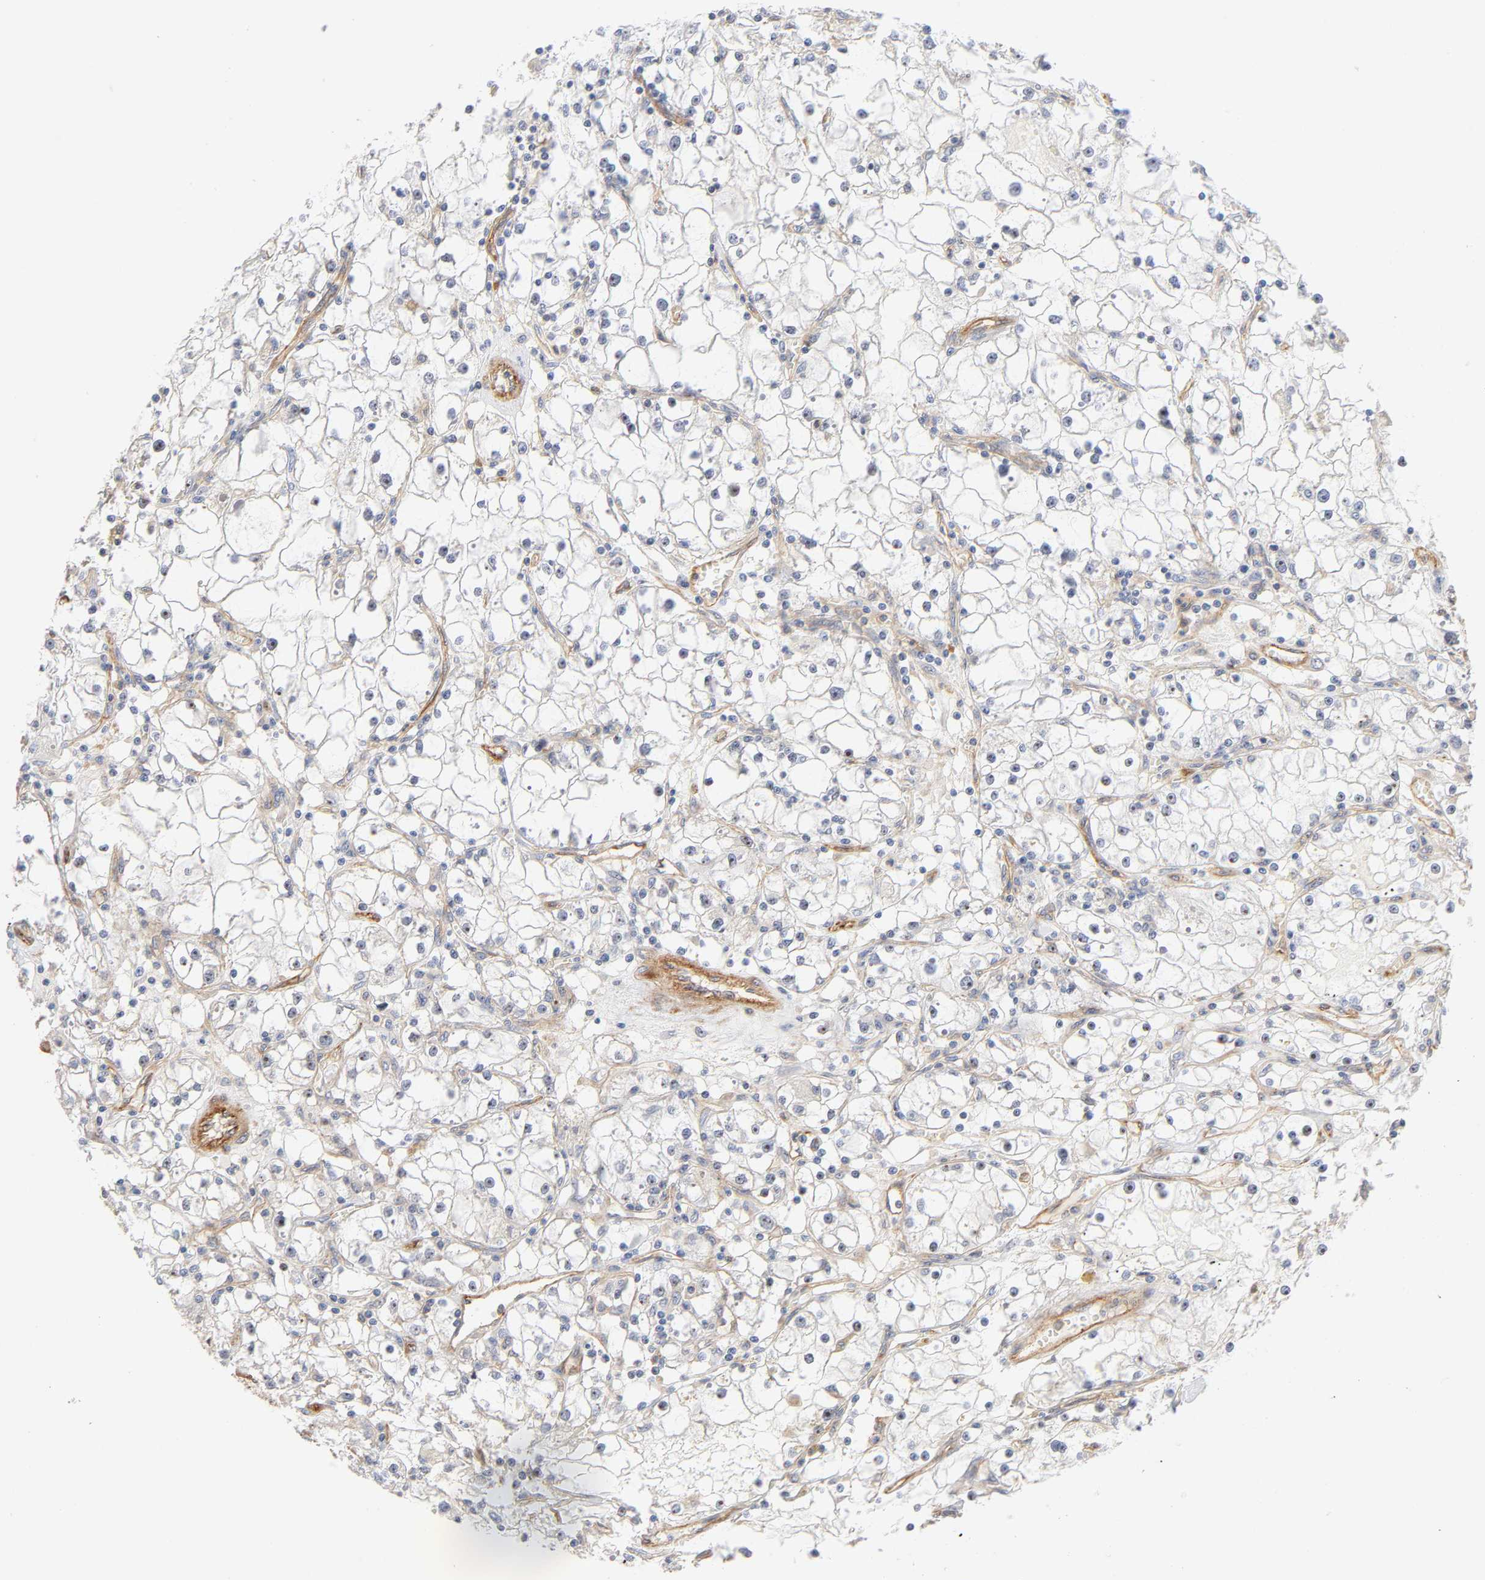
{"staining": {"intensity": "moderate", "quantity": "25%-75%", "location": "nuclear"}, "tissue": "renal cancer", "cell_type": "Tumor cells", "image_type": "cancer", "snomed": [{"axis": "morphology", "description": "Adenocarcinoma, NOS"}, {"axis": "topography", "description": "Kidney"}], "caption": "Protein expression analysis of adenocarcinoma (renal) demonstrates moderate nuclear expression in approximately 25%-75% of tumor cells. Using DAB (brown) and hematoxylin (blue) stains, captured at high magnification using brightfield microscopy.", "gene": "PLD1", "patient": {"sex": "male", "age": 56}}